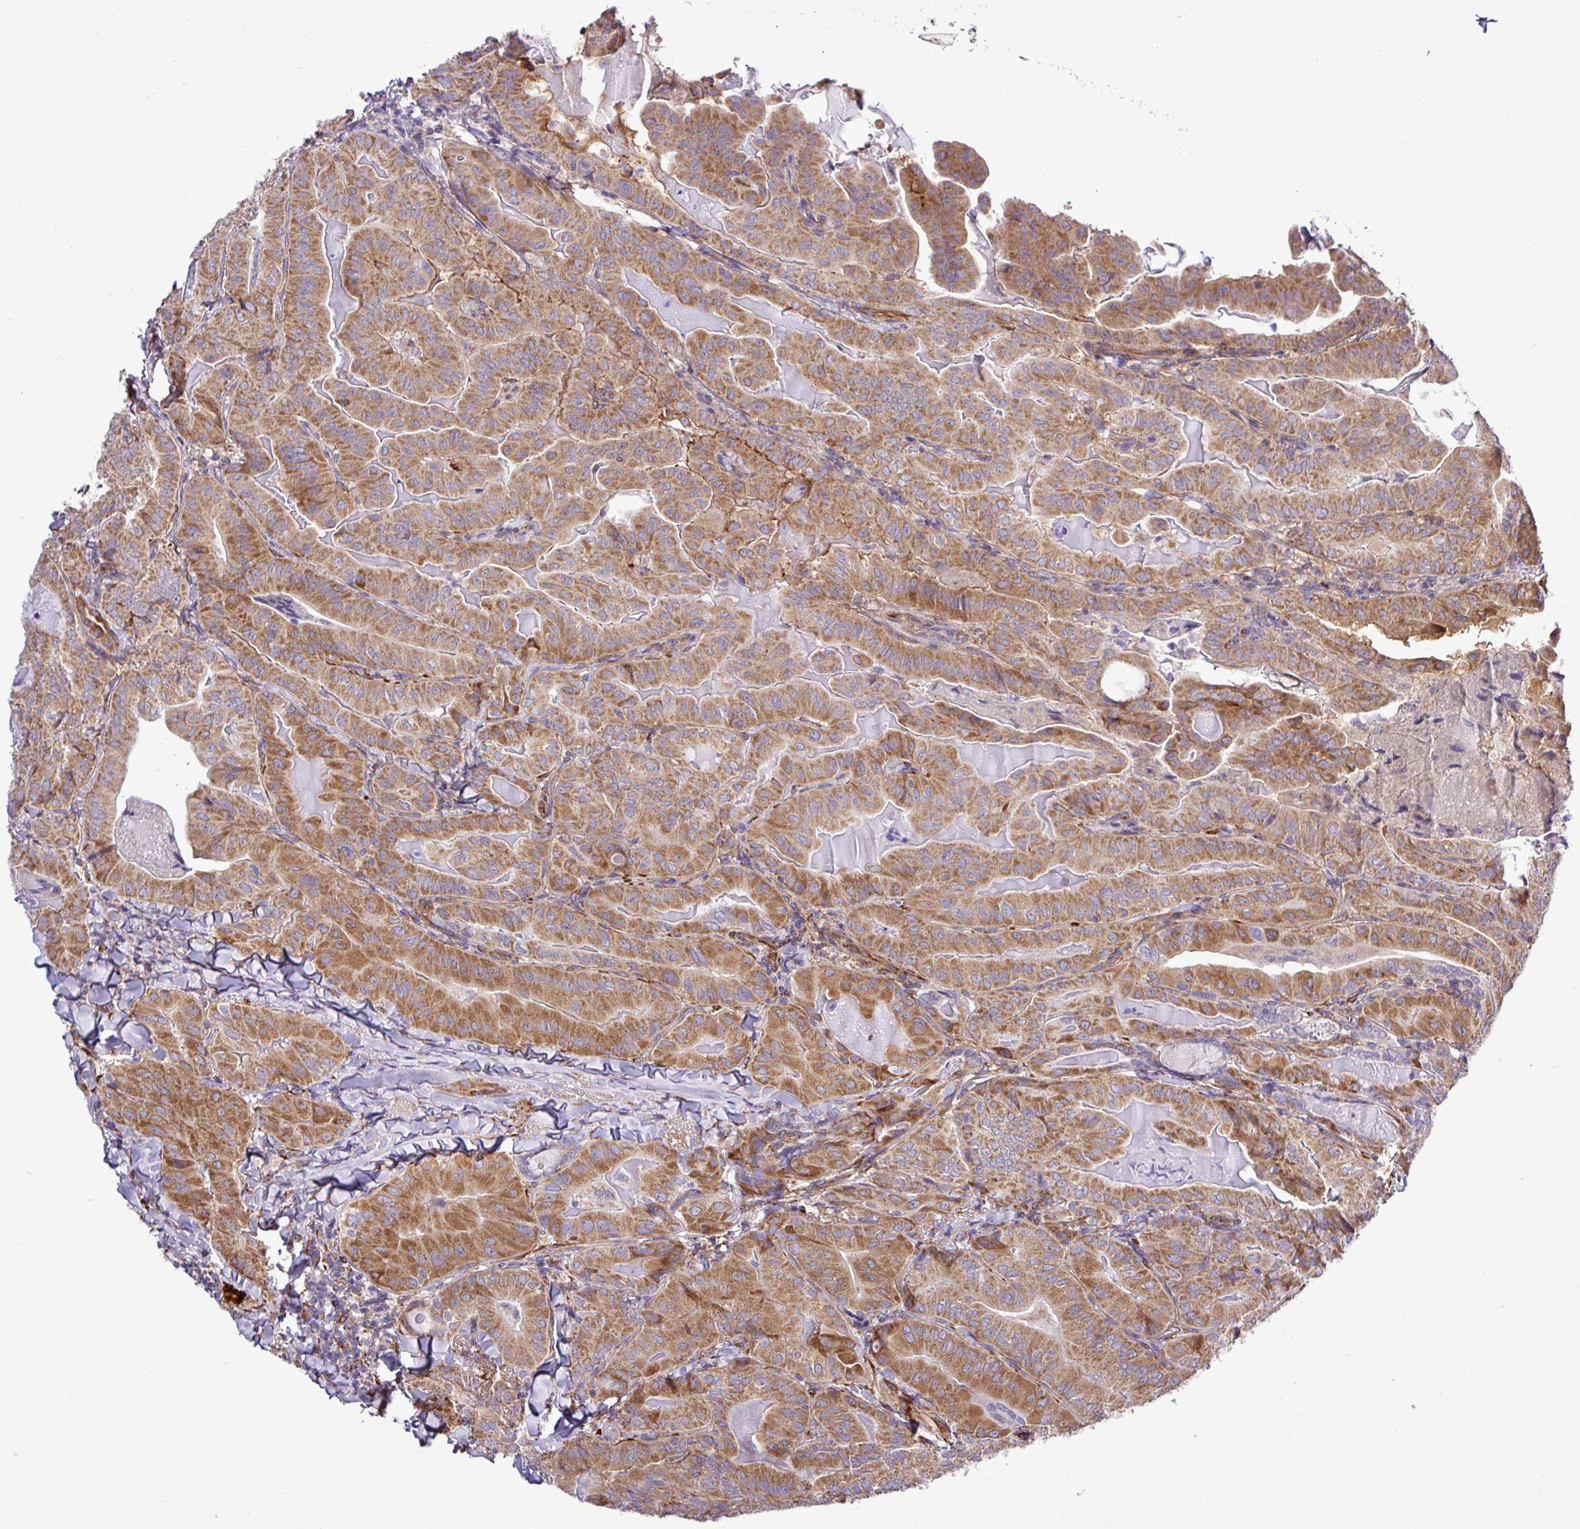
{"staining": {"intensity": "moderate", "quantity": ">75%", "location": "cytoplasmic/membranous"}, "tissue": "thyroid cancer", "cell_type": "Tumor cells", "image_type": "cancer", "snomed": [{"axis": "morphology", "description": "Papillary adenocarcinoma, NOS"}, {"axis": "topography", "description": "Thyroid gland"}], "caption": "Human thyroid cancer (papillary adenocarcinoma) stained with a brown dye demonstrates moderate cytoplasmic/membranous positive expression in approximately >75% of tumor cells.", "gene": "CWH43", "patient": {"sex": "female", "age": 68}}